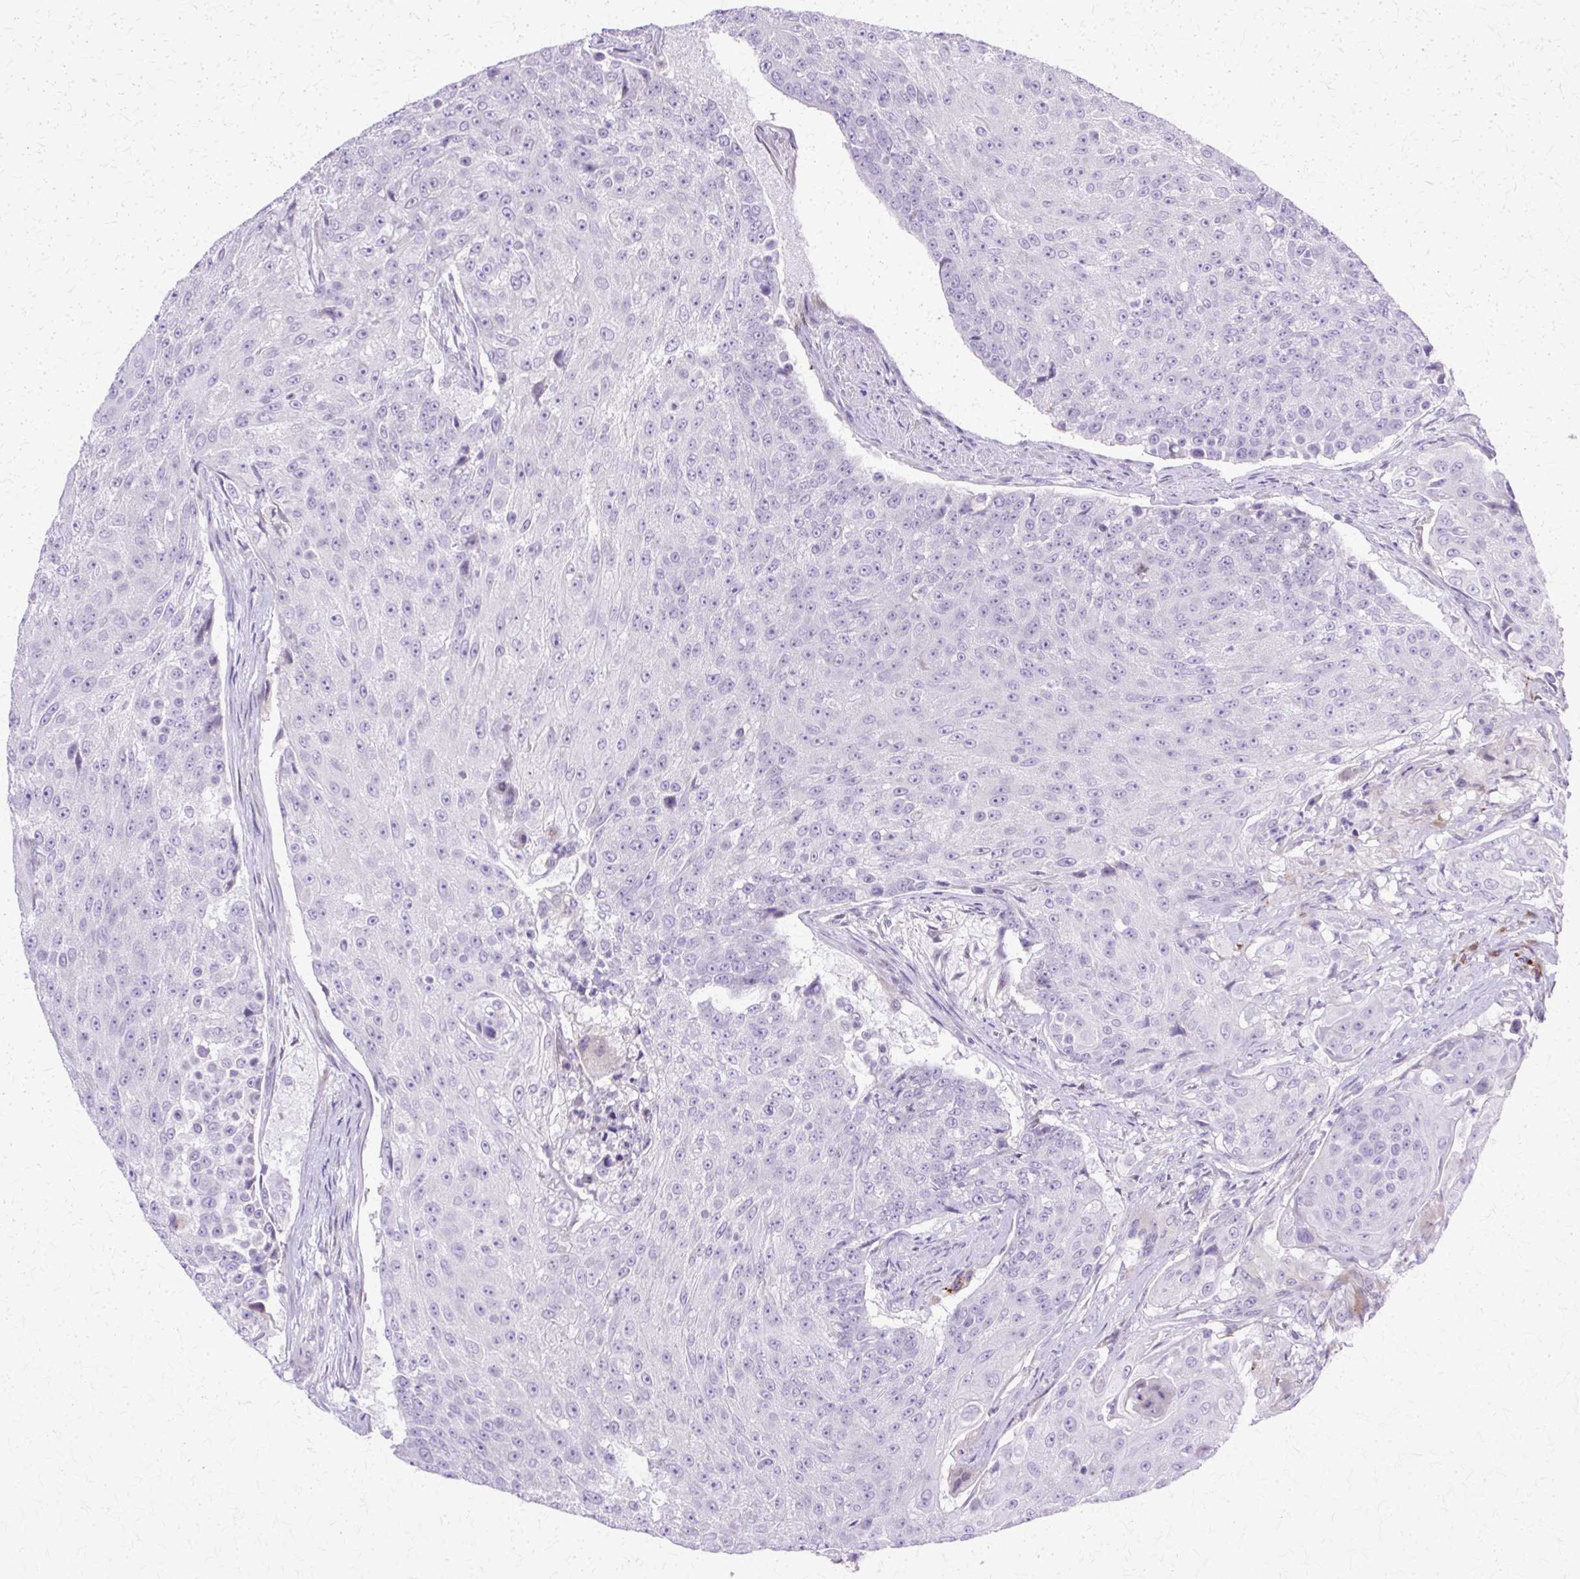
{"staining": {"intensity": "negative", "quantity": "none", "location": "none"}, "tissue": "urothelial cancer", "cell_type": "Tumor cells", "image_type": "cancer", "snomed": [{"axis": "morphology", "description": "Urothelial carcinoma, High grade"}, {"axis": "topography", "description": "Urinary bladder"}], "caption": "DAB (3,3'-diaminobenzidine) immunohistochemical staining of urothelial carcinoma (high-grade) displays no significant positivity in tumor cells. (DAB (3,3'-diaminobenzidine) immunohistochemistry visualized using brightfield microscopy, high magnification).", "gene": "TBC1D3G", "patient": {"sex": "female", "age": 63}}